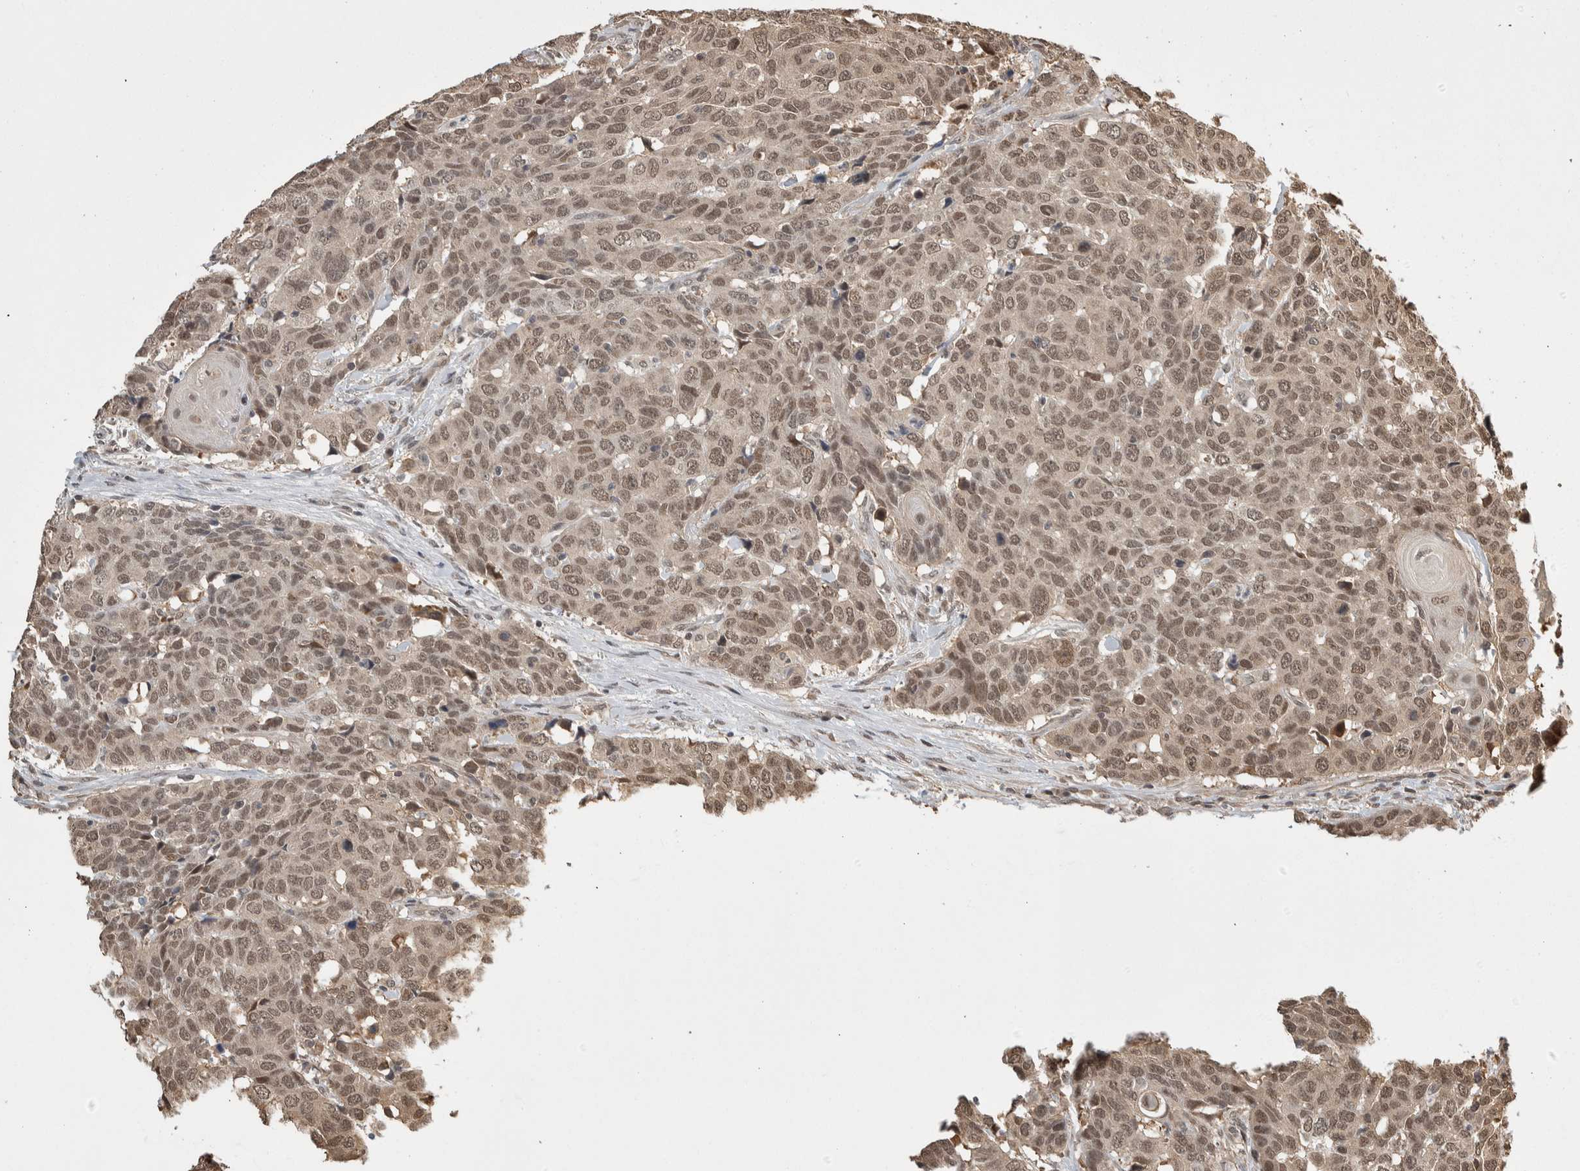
{"staining": {"intensity": "moderate", "quantity": ">75%", "location": "nuclear"}, "tissue": "head and neck cancer", "cell_type": "Tumor cells", "image_type": "cancer", "snomed": [{"axis": "morphology", "description": "Squamous cell carcinoma, NOS"}, {"axis": "topography", "description": "Head-Neck"}], "caption": "Immunohistochemistry (IHC) of head and neck cancer (squamous cell carcinoma) exhibits medium levels of moderate nuclear staining in about >75% of tumor cells. The protein is shown in brown color, while the nuclei are stained blue.", "gene": "ZNF592", "patient": {"sex": "male", "age": 66}}